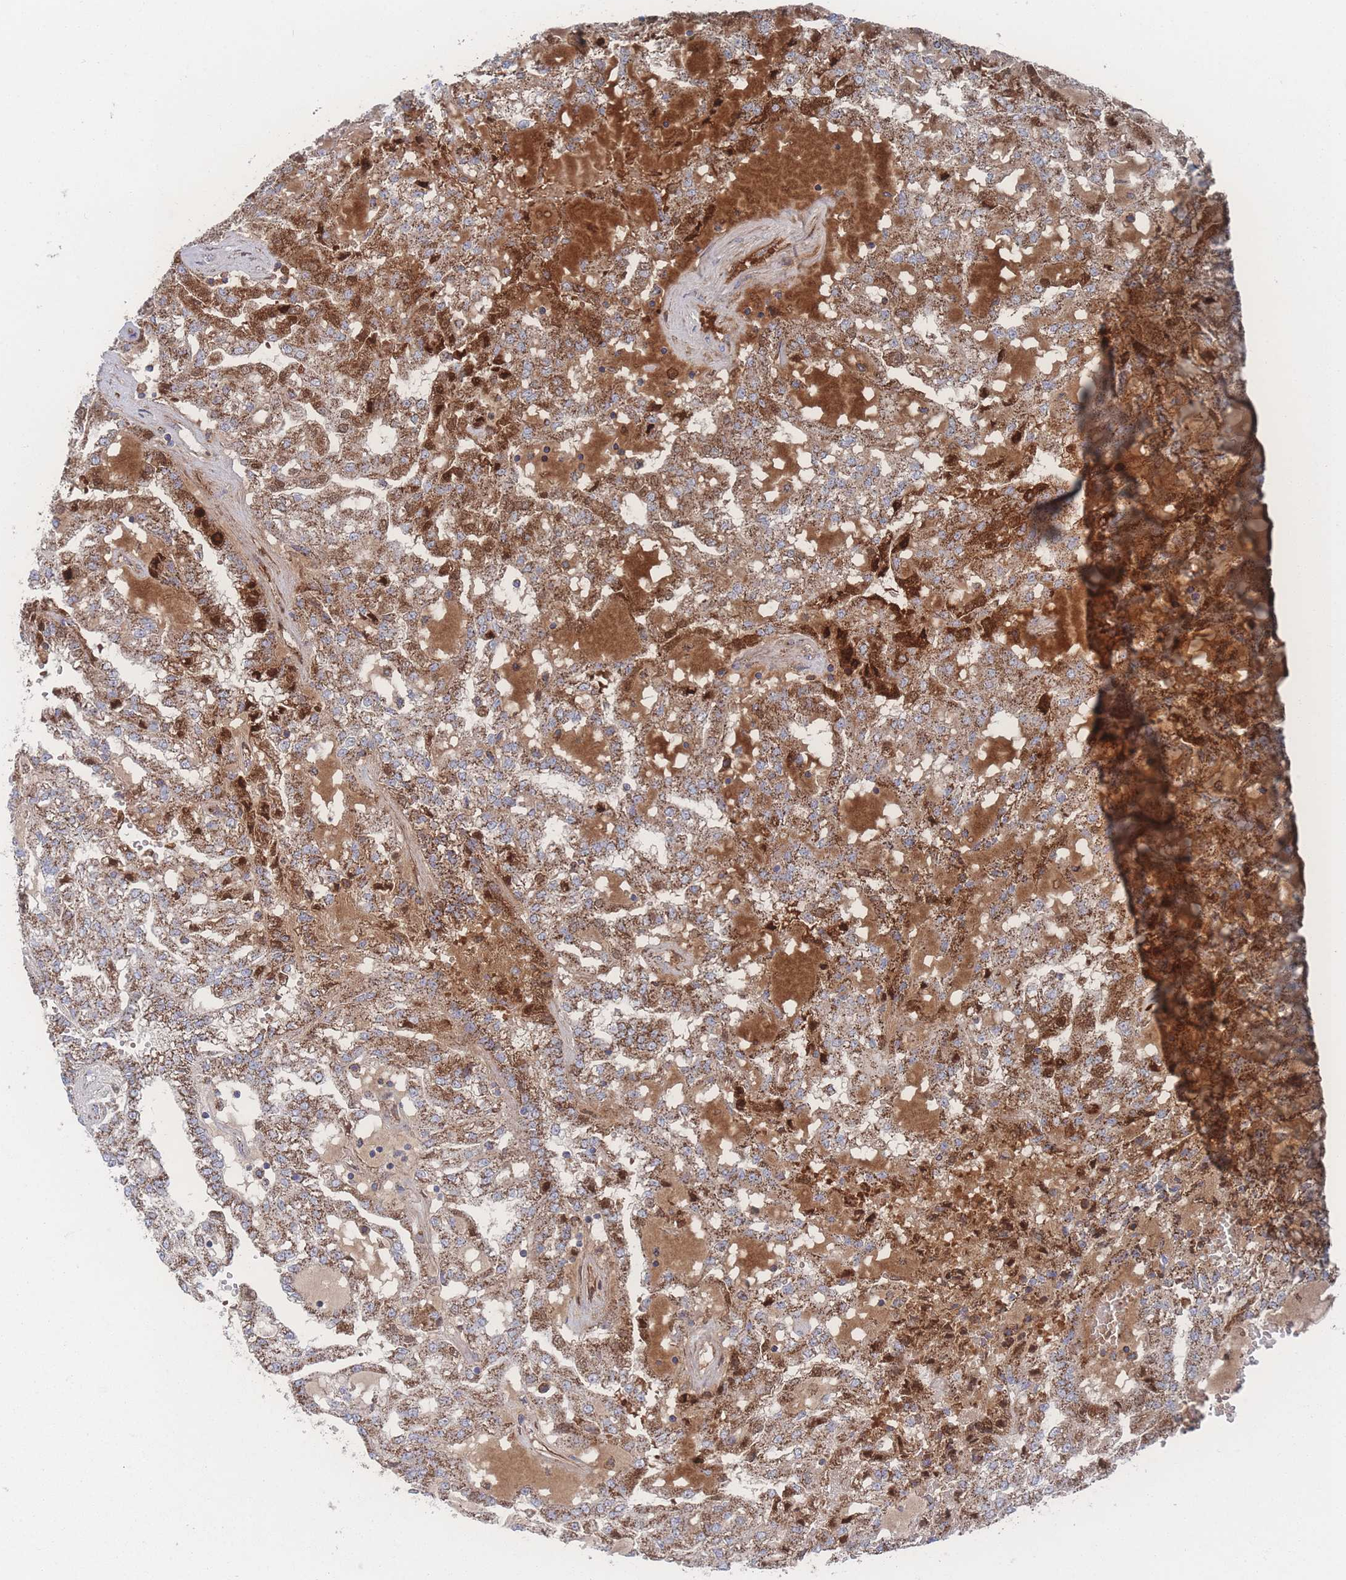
{"staining": {"intensity": "strong", "quantity": ">75%", "location": "cytoplasmic/membranous"}, "tissue": "renal cancer", "cell_type": "Tumor cells", "image_type": "cancer", "snomed": [{"axis": "morphology", "description": "Adenocarcinoma, NOS"}, {"axis": "topography", "description": "Kidney"}], "caption": "Immunohistochemistry image of renal adenocarcinoma stained for a protein (brown), which demonstrates high levels of strong cytoplasmic/membranous staining in about >75% of tumor cells.", "gene": "PEX14", "patient": {"sex": "male", "age": 63}}